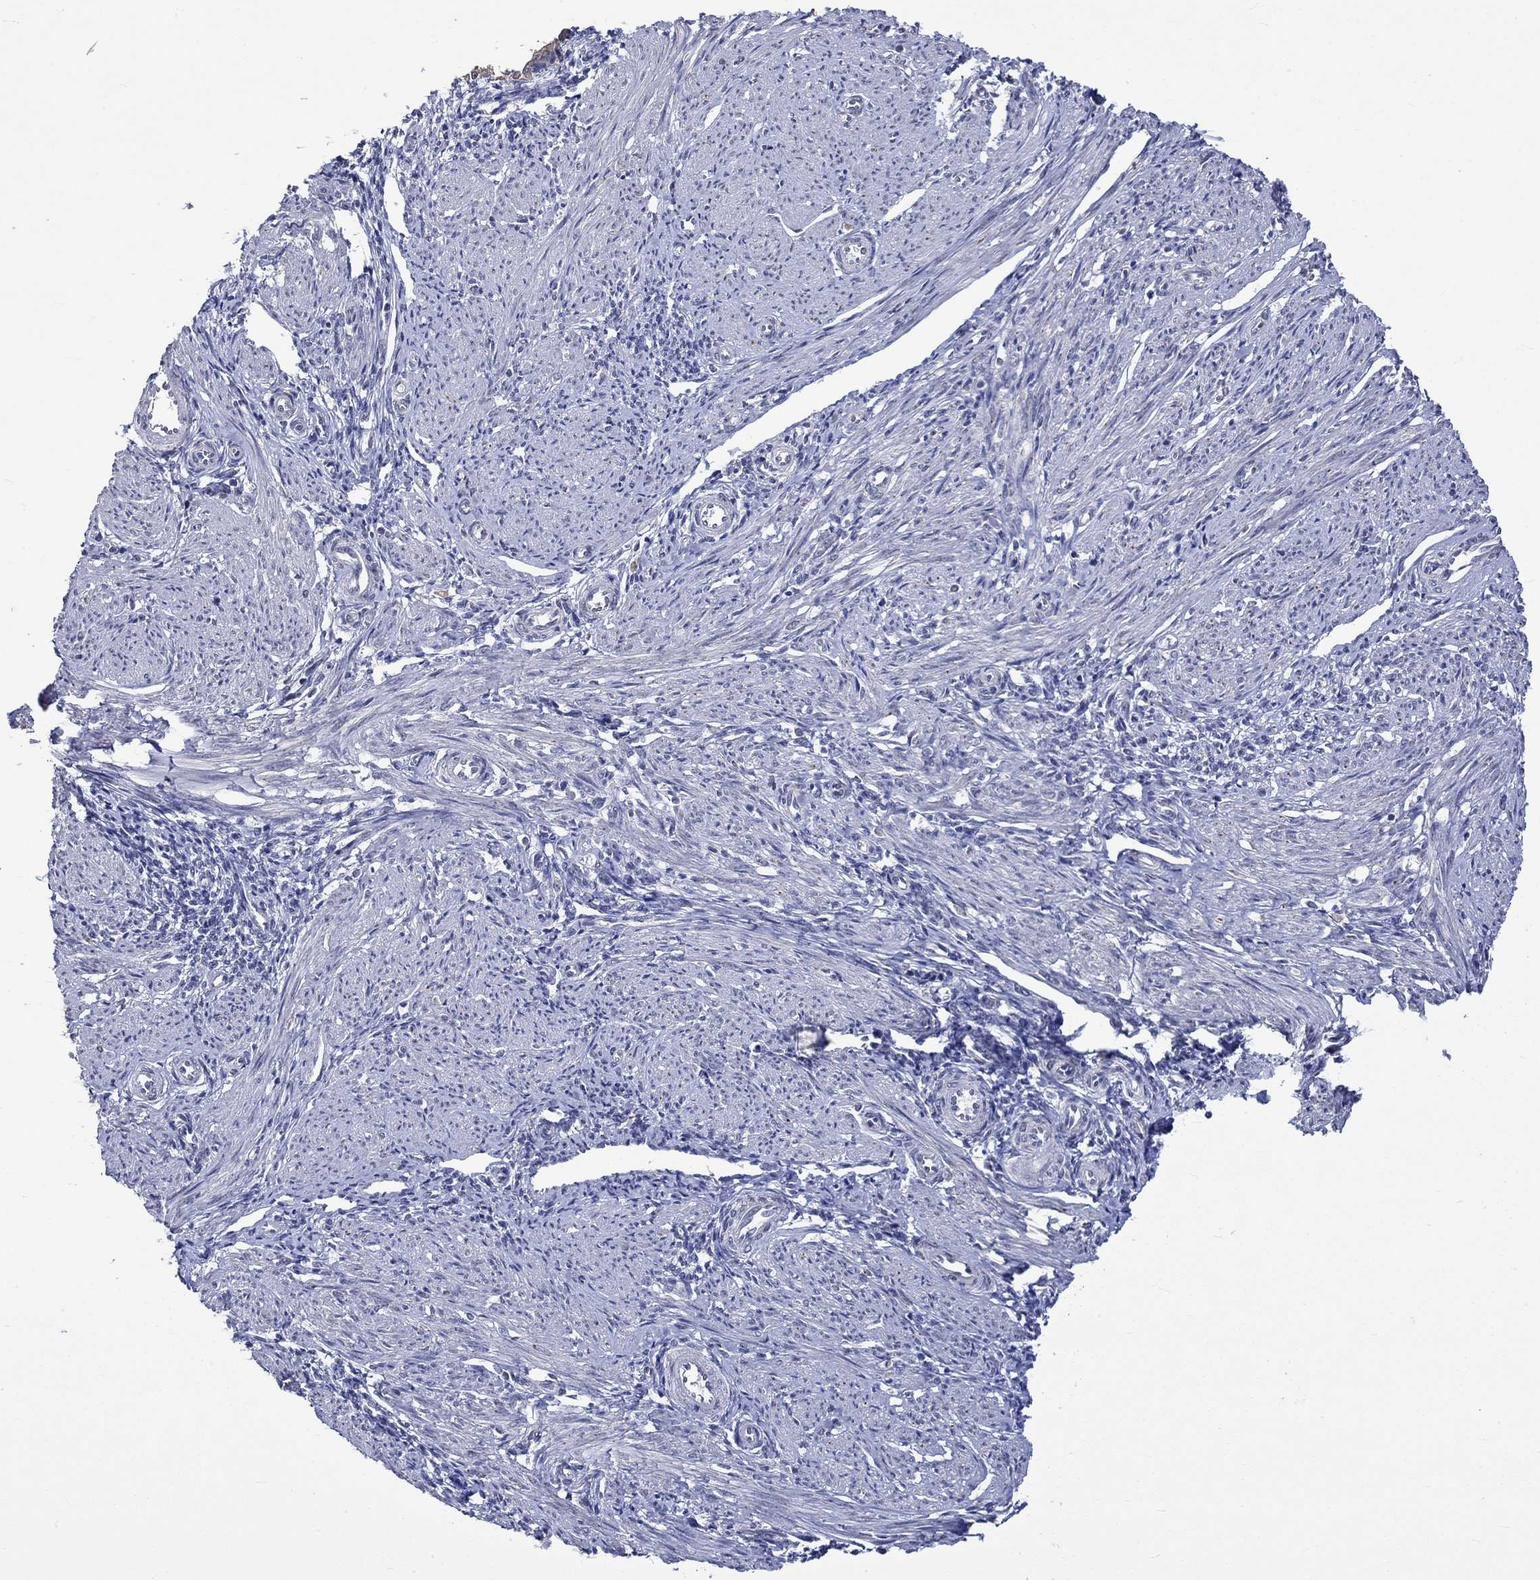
{"staining": {"intensity": "negative", "quantity": "none", "location": "none"}, "tissue": "endometrium", "cell_type": "Cells in endometrial stroma", "image_type": "normal", "snomed": [{"axis": "morphology", "description": "Normal tissue, NOS"}, {"axis": "topography", "description": "Endometrium"}], "caption": "Immunohistochemistry (IHC) image of benign endometrium: endometrium stained with DAB demonstrates no significant protein positivity in cells in endometrial stroma.", "gene": "DDX3Y", "patient": {"sex": "female", "age": 37}}